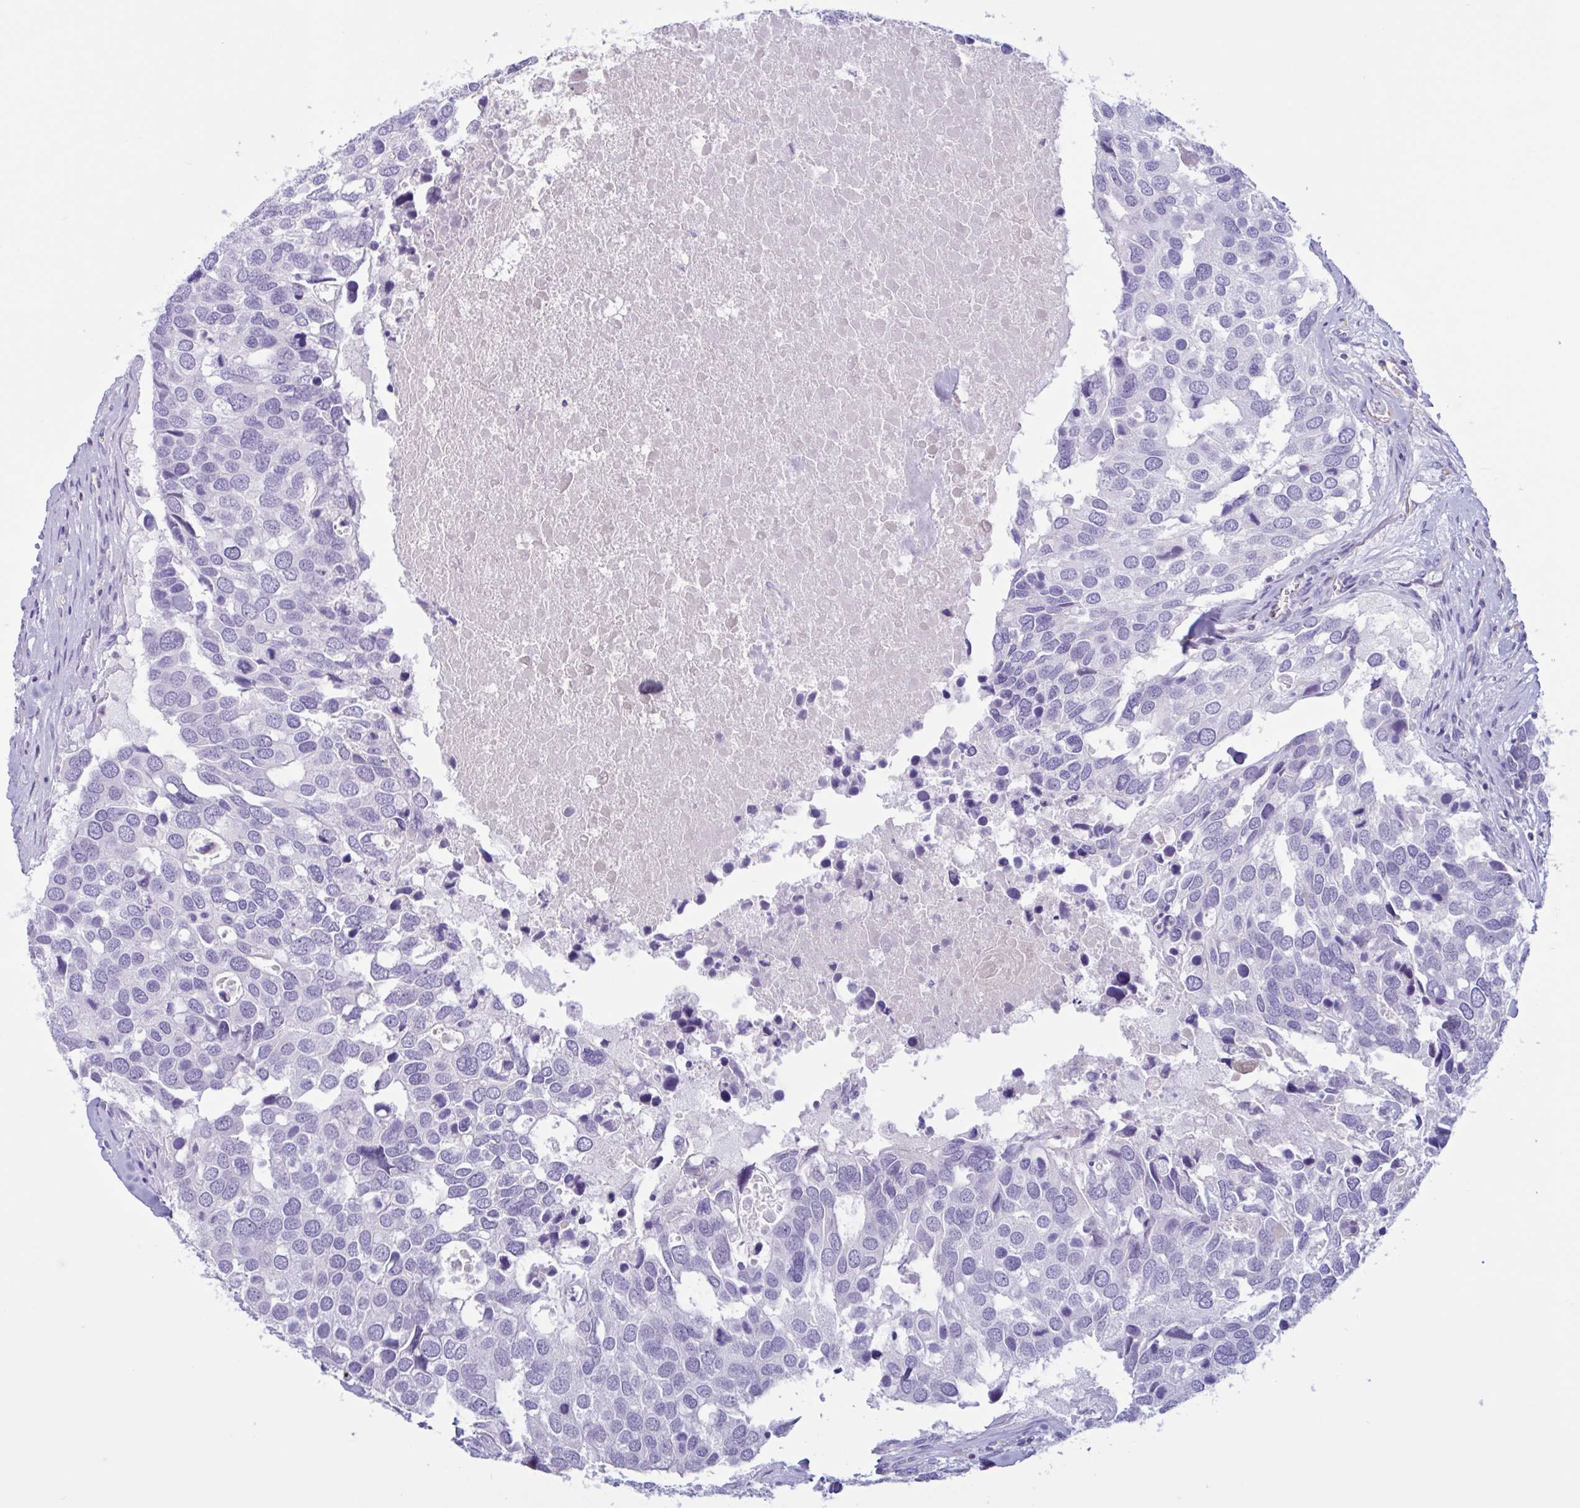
{"staining": {"intensity": "negative", "quantity": "none", "location": "none"}, "tissue": "breast cancer", "cell_type": "Tumor cells", "image_type": "cancer", "snomed": [{"axis": "morphology", "description": "Duct carcinoma"}, {"axis": "topography", "description": "Breast"}], "caption": "Tumor cells show no significant protein positivity in breast invasive ductal carcinoma.", "gene": "XCL1", "patient": {"sex": "female", "age": 83}}